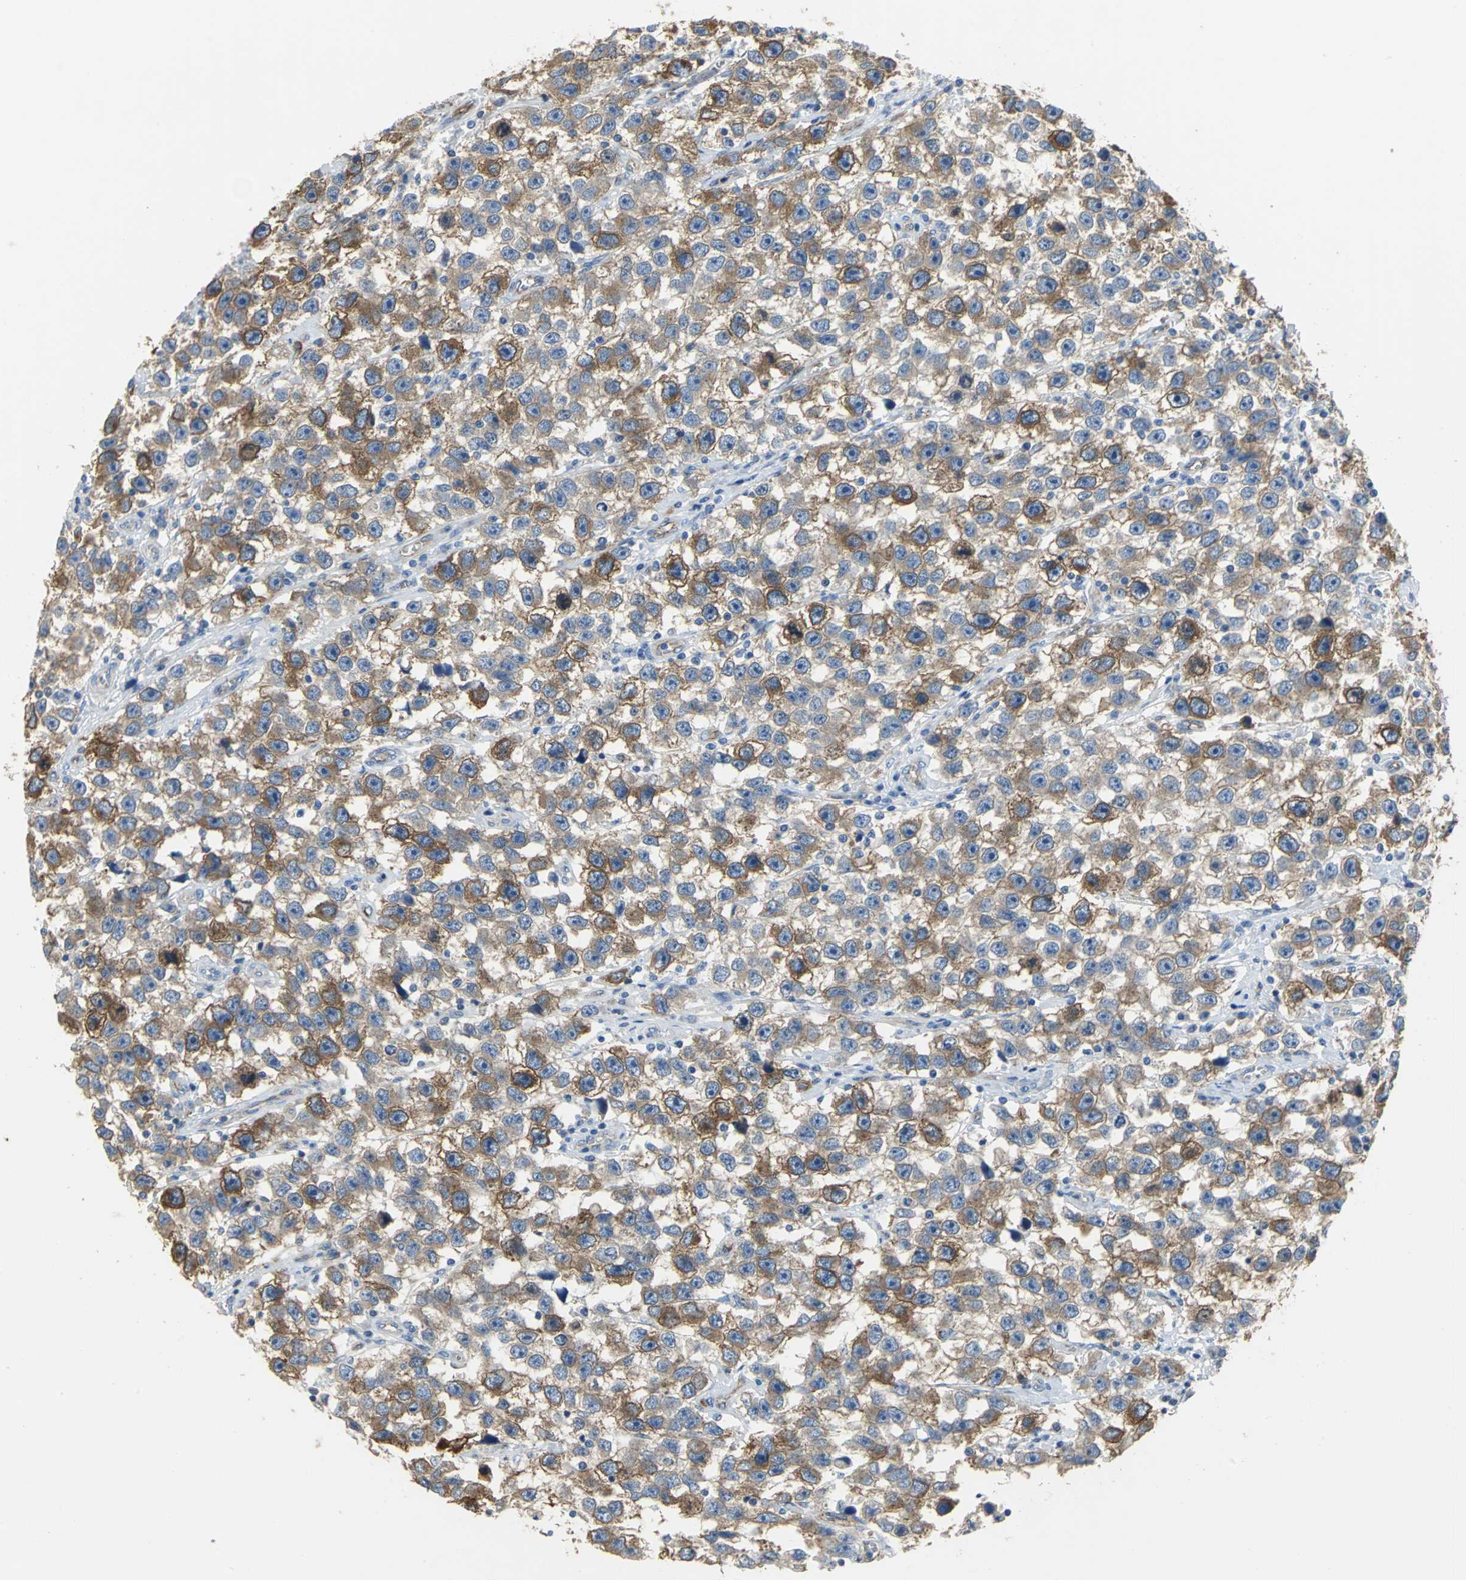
{"staining": {"intensity": "strong", "quantity": ">75%", "location": "cytoplasmic/membranous"}, "tissue": "testis cancer", "cell_type": "Tumor cells", "image_type": "cancer", "snomed": [{"axis": "morphology", "description": "Seminoma, NOS"}, {"axis": "topography", "description": "Testis"}], "caption": "Immunohistochemistry (IHC) (DAB) staining of testis cancer (seminoma) shows strong cytoplasmic/membranous protein staining in about >75% of tumor cells. The protein of interest is shown in brown color, while the nuclei are stained blue.", "gene": "DLGAP5", "patient": {"sex": "male", "age": 33}}